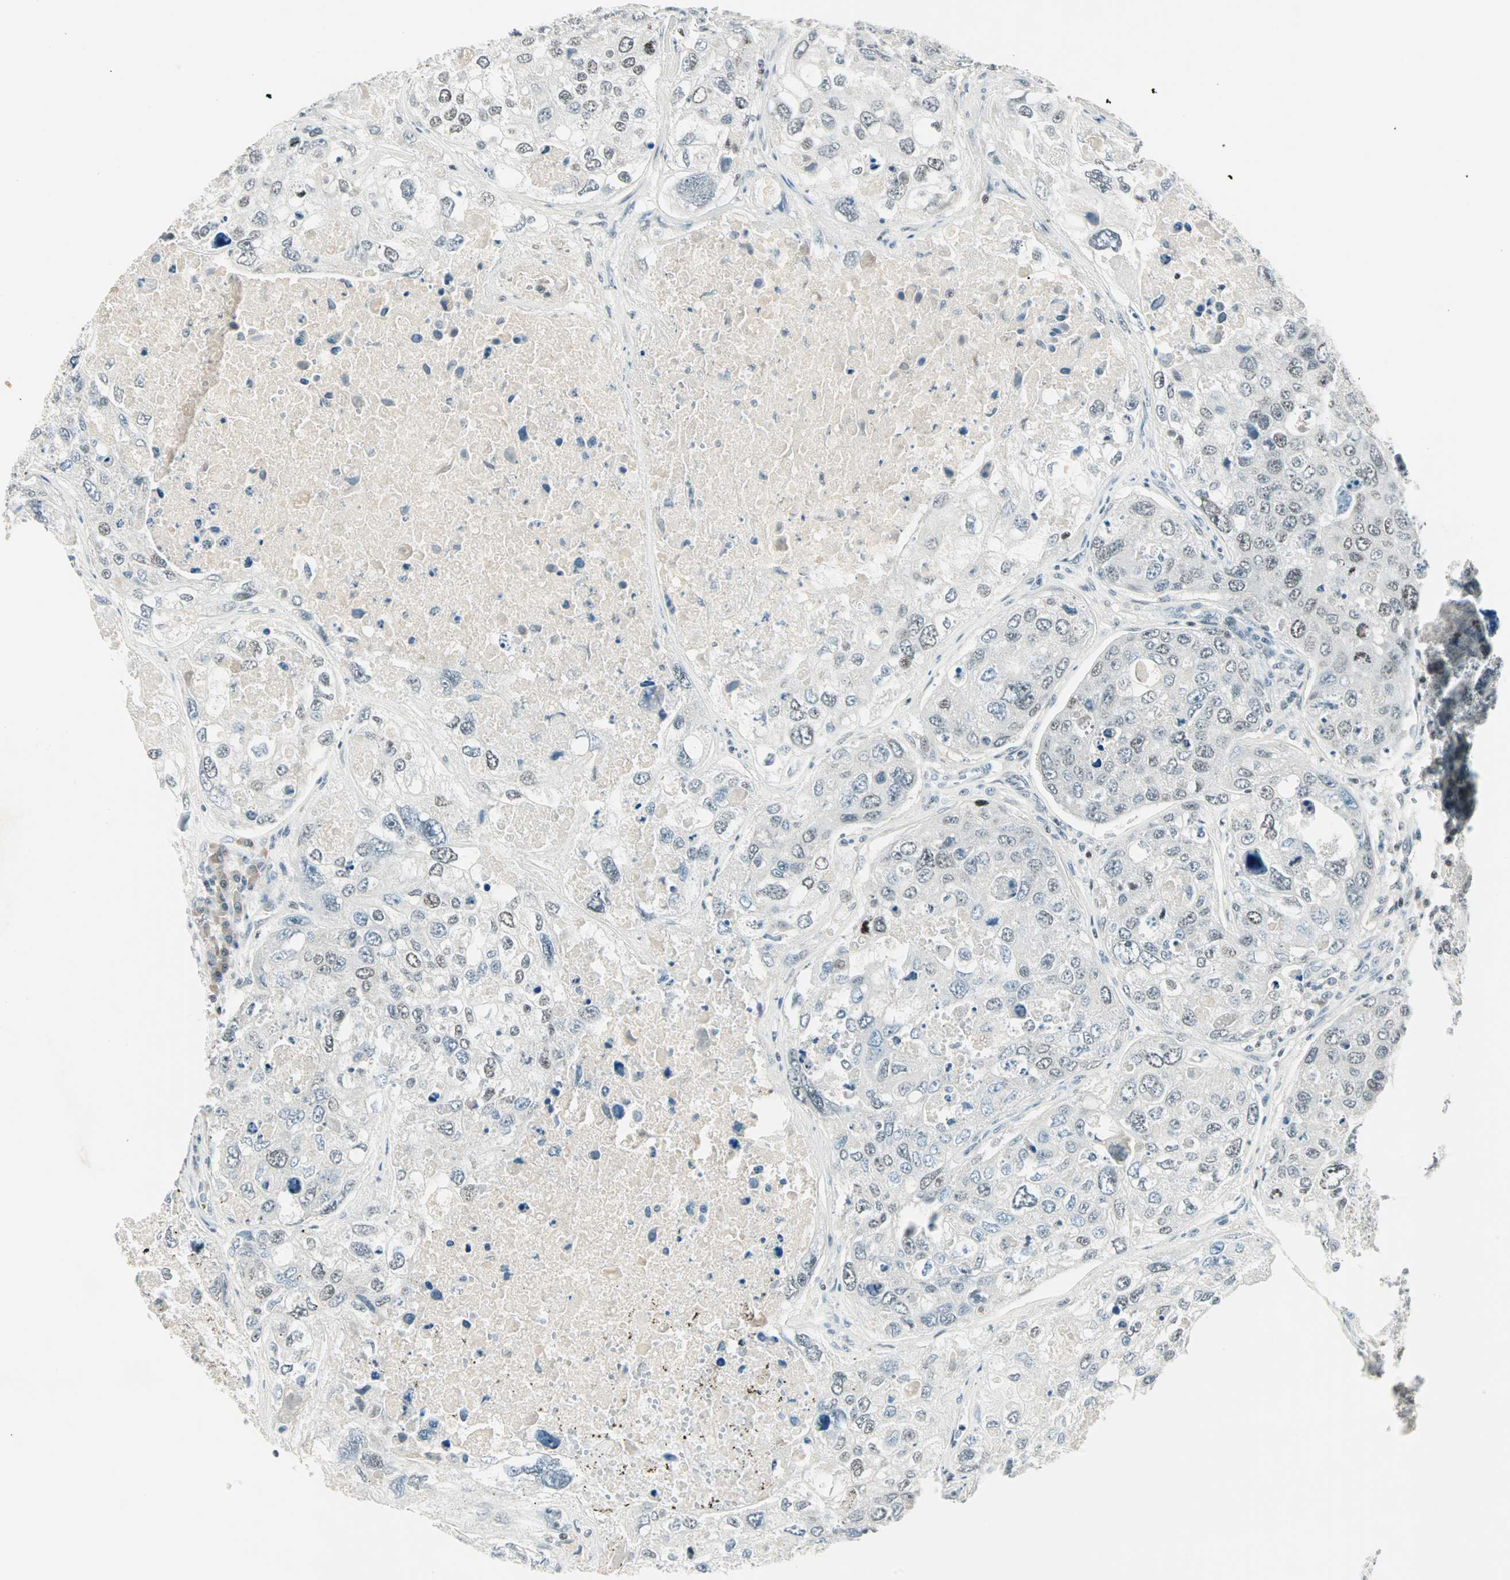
{"staining": {"intensity": "weak", "quantity": "<25%", "location": "cytoplasmic/membranous"}, "tissue": "urothelial cancer", "cell_type": "Tumor cells", "image_type": "cancer", "snomed": [{"axis": "morphology", "description": "Urothelial carcinoma, High grade"}, {"axis": "topography", "description": "Lymph node"}, {"axis": "topography", "description": "Urinary bladder"}], "caption": "An image of urothelial cancer stained for a protein shows no brown staining in tumor cells.", "gene": "SIN3A", "patient": {"sex": "male", "age": 51}}